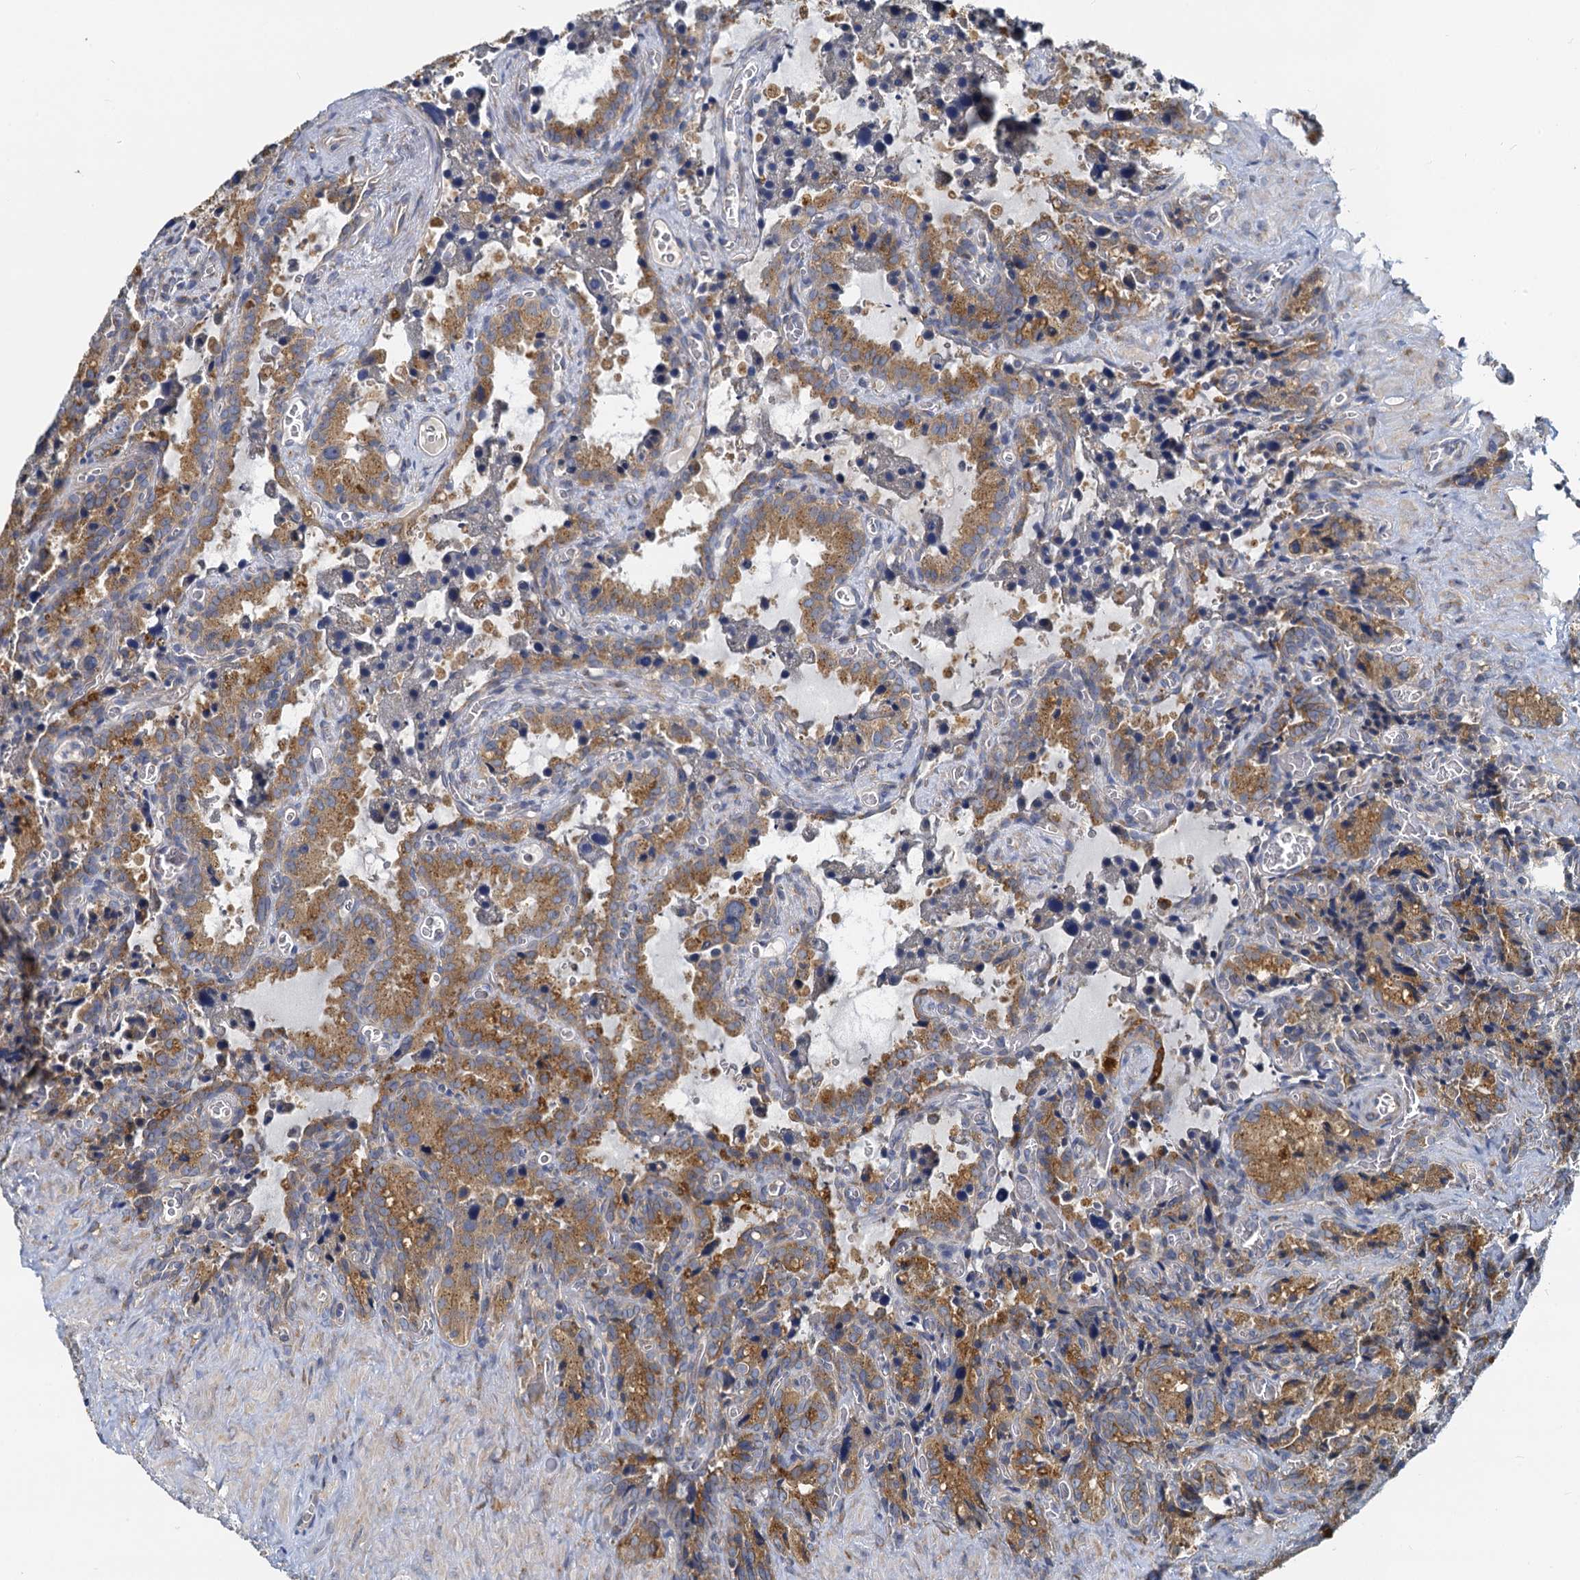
{"staining": {"intensity": "moderate", "quantity": ">75%", "location": "cytoplasmic/membranous"}, "tissue": "seminal vesicle", "cell_type": "Glandular cells", "image_type": "normal", "snomed": [{"axis": "morphology", "description": "Normal tissue, NOS"}, {"axis": "topography", "description": "Seminal veicle"}], "caption": "A high-resolution micrograph shows immunohistochemistry (IHC) staining of unremarkable seminal vesicle, which reveals moderate cytoplasmic/membranous positivity in approximately >75% of glandular cells. Using DAB (3,3'-diaminobenzidine) (brown) and hematoxylin (blue) stains, captured at high magnification using brightfield microscopy.", "gene": "NKAPD1", "patient": {"sex": "male", "age": 62}}